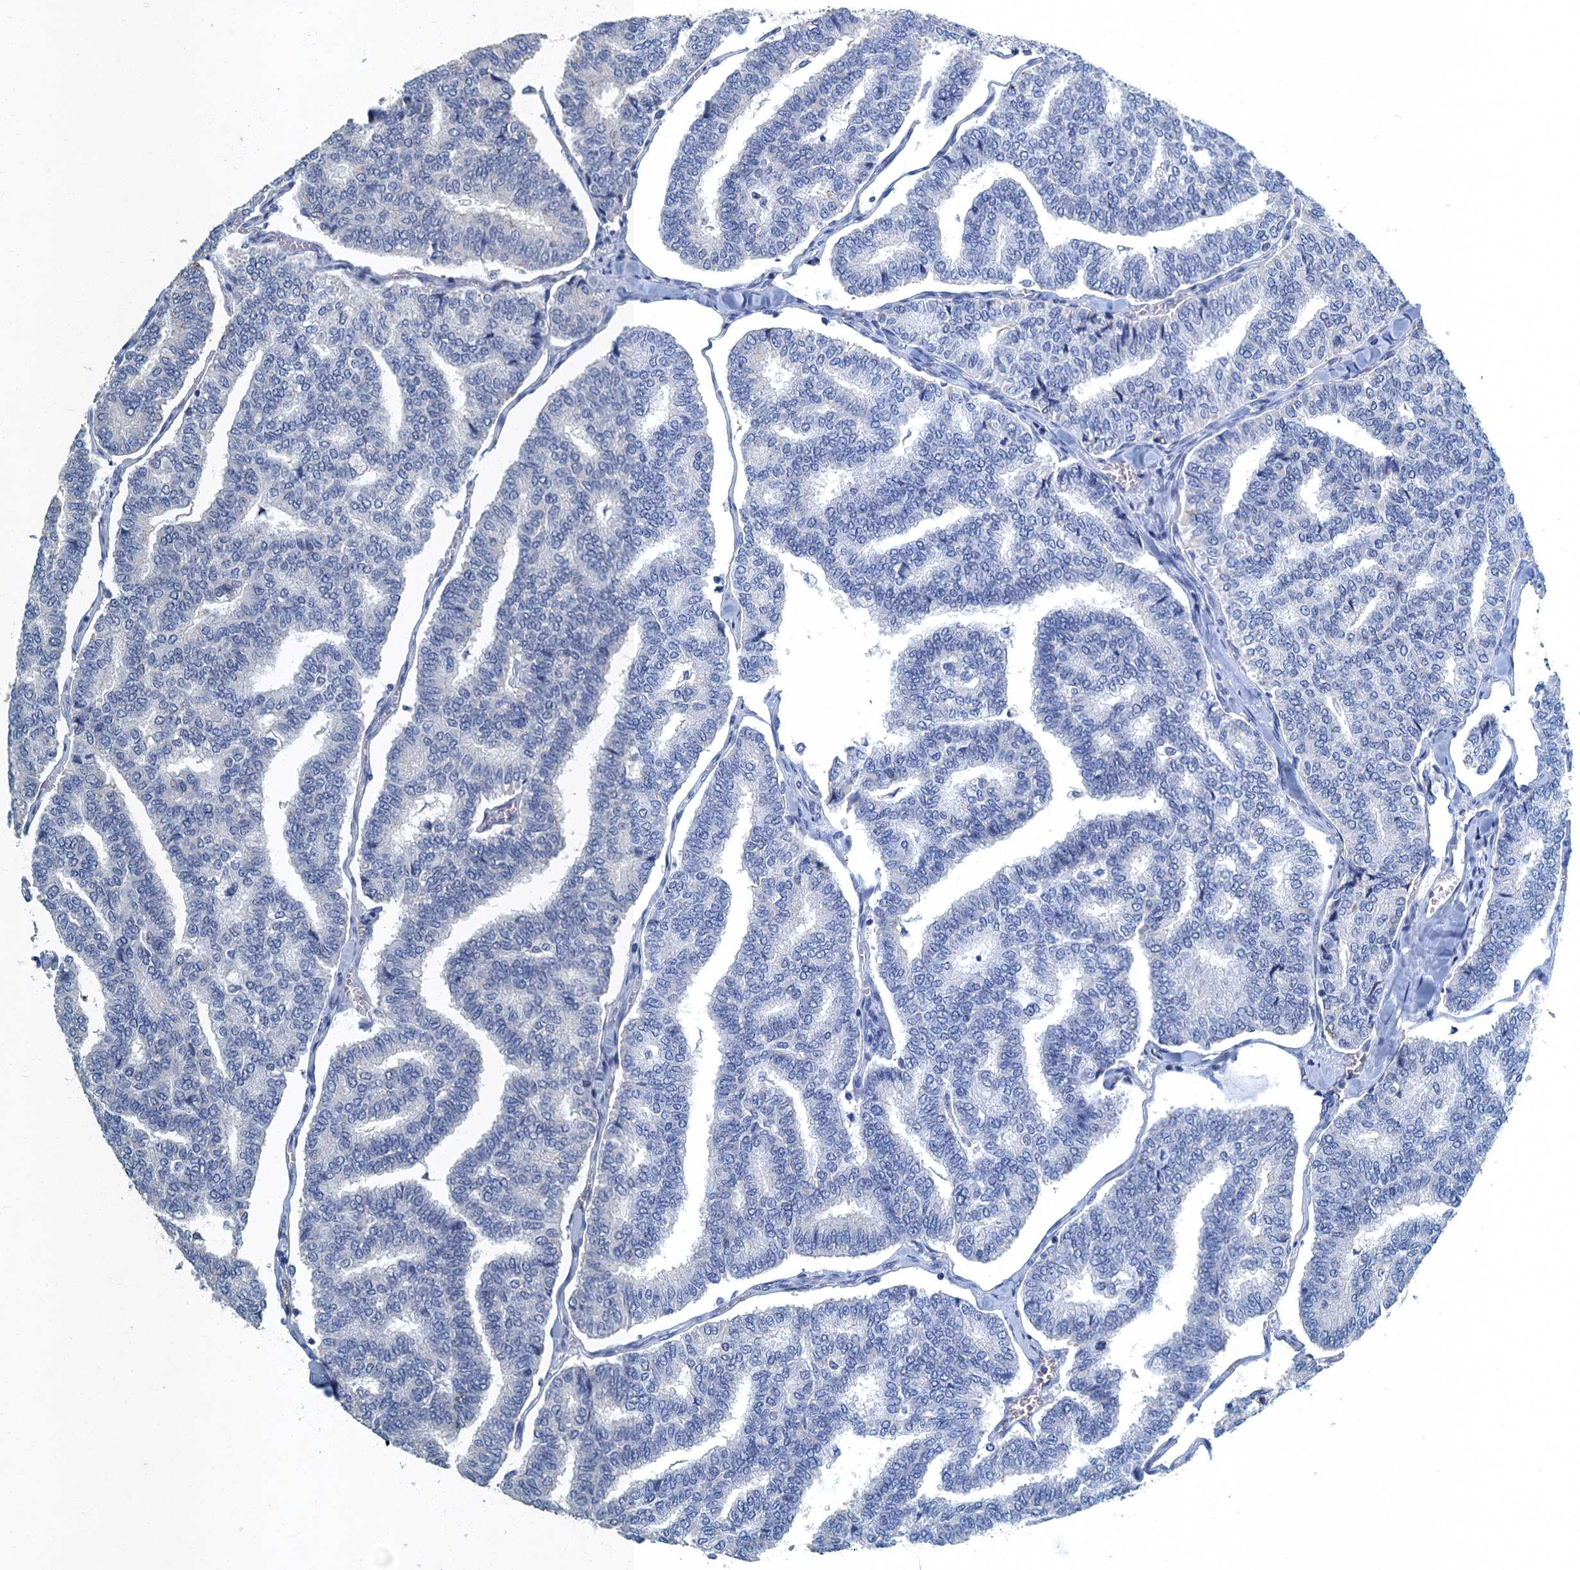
{"staining": {"intensity": "negative", "quantity": "none", "location": "none"}, "tissue": "thyroid cancer", "cell_type": "Tumor cells", "image_type": "cancer", "snomed": [{"axis": "morphology", "description": "Papillary adenocarcinoma, NOS"}, {"axis": "topography", "description": "Thyroid gland"}], "caption": "Papillary adenocarcinoma (thyroid) was stained to show a protein in brown. There is no significant positivity in tumor cells.", "gene": "GADL1", "patient": {"sex": "female", "age": 35}}